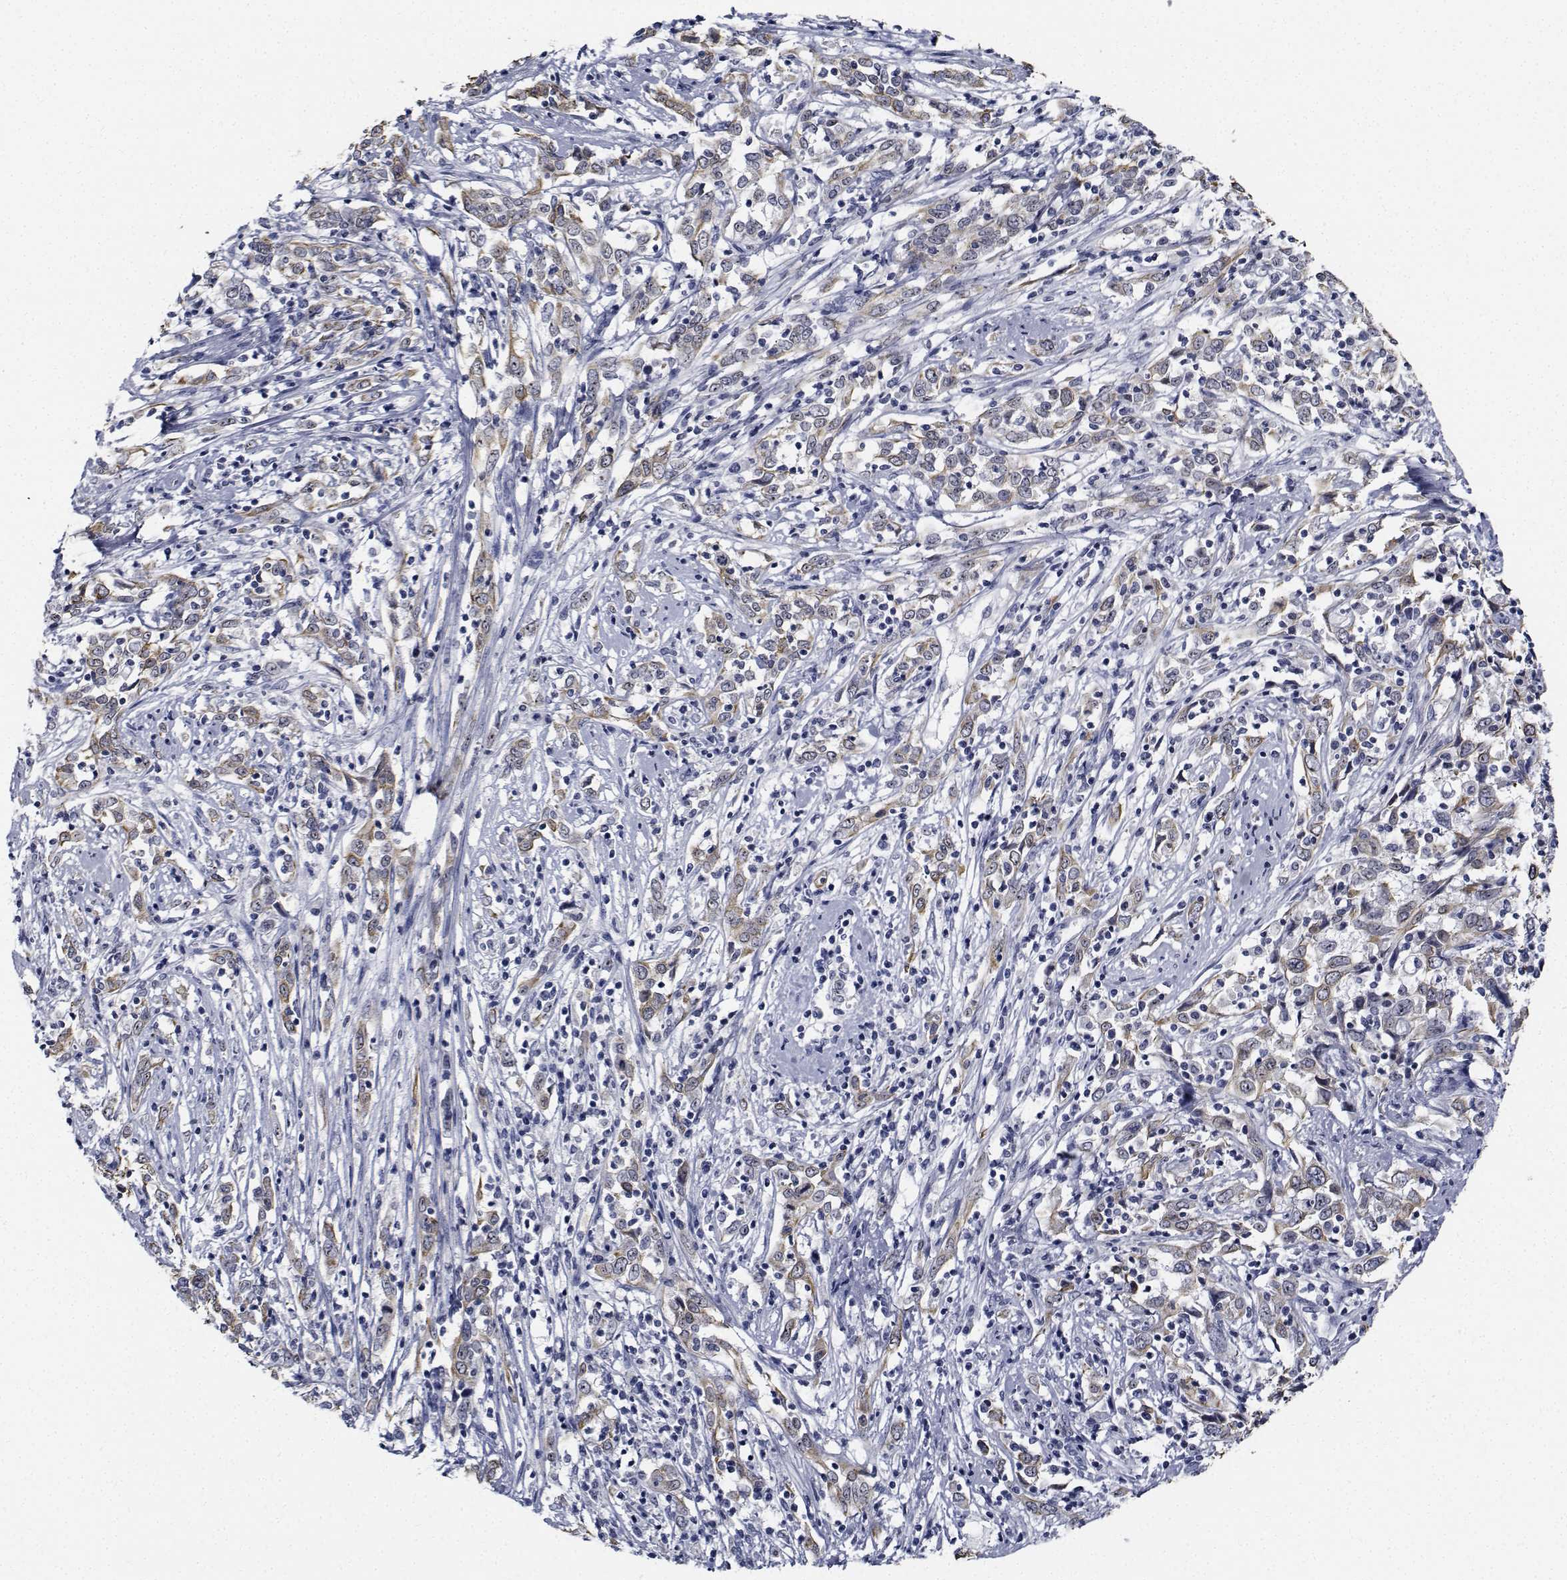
{"staining": {"intensity": "weak", "quantity": "<25%", "location": "cytoplasmic/membranous"}, "tissue": "cervical cancer", "cell_type": "Tumor cells", "image_type": "cancer", "snomed": [{"axis": "morphology", "description": "Adenocarcinoma, NOS"}, {"axis": "topography", "description": "Cervix"}], "caption": "This is a image of immunohistochemistry (IHC) staining of cervical cancer, which shows no expression in tumor cells.", "gene": "NVL", "patient": {"sex": "female", "age": 40}}